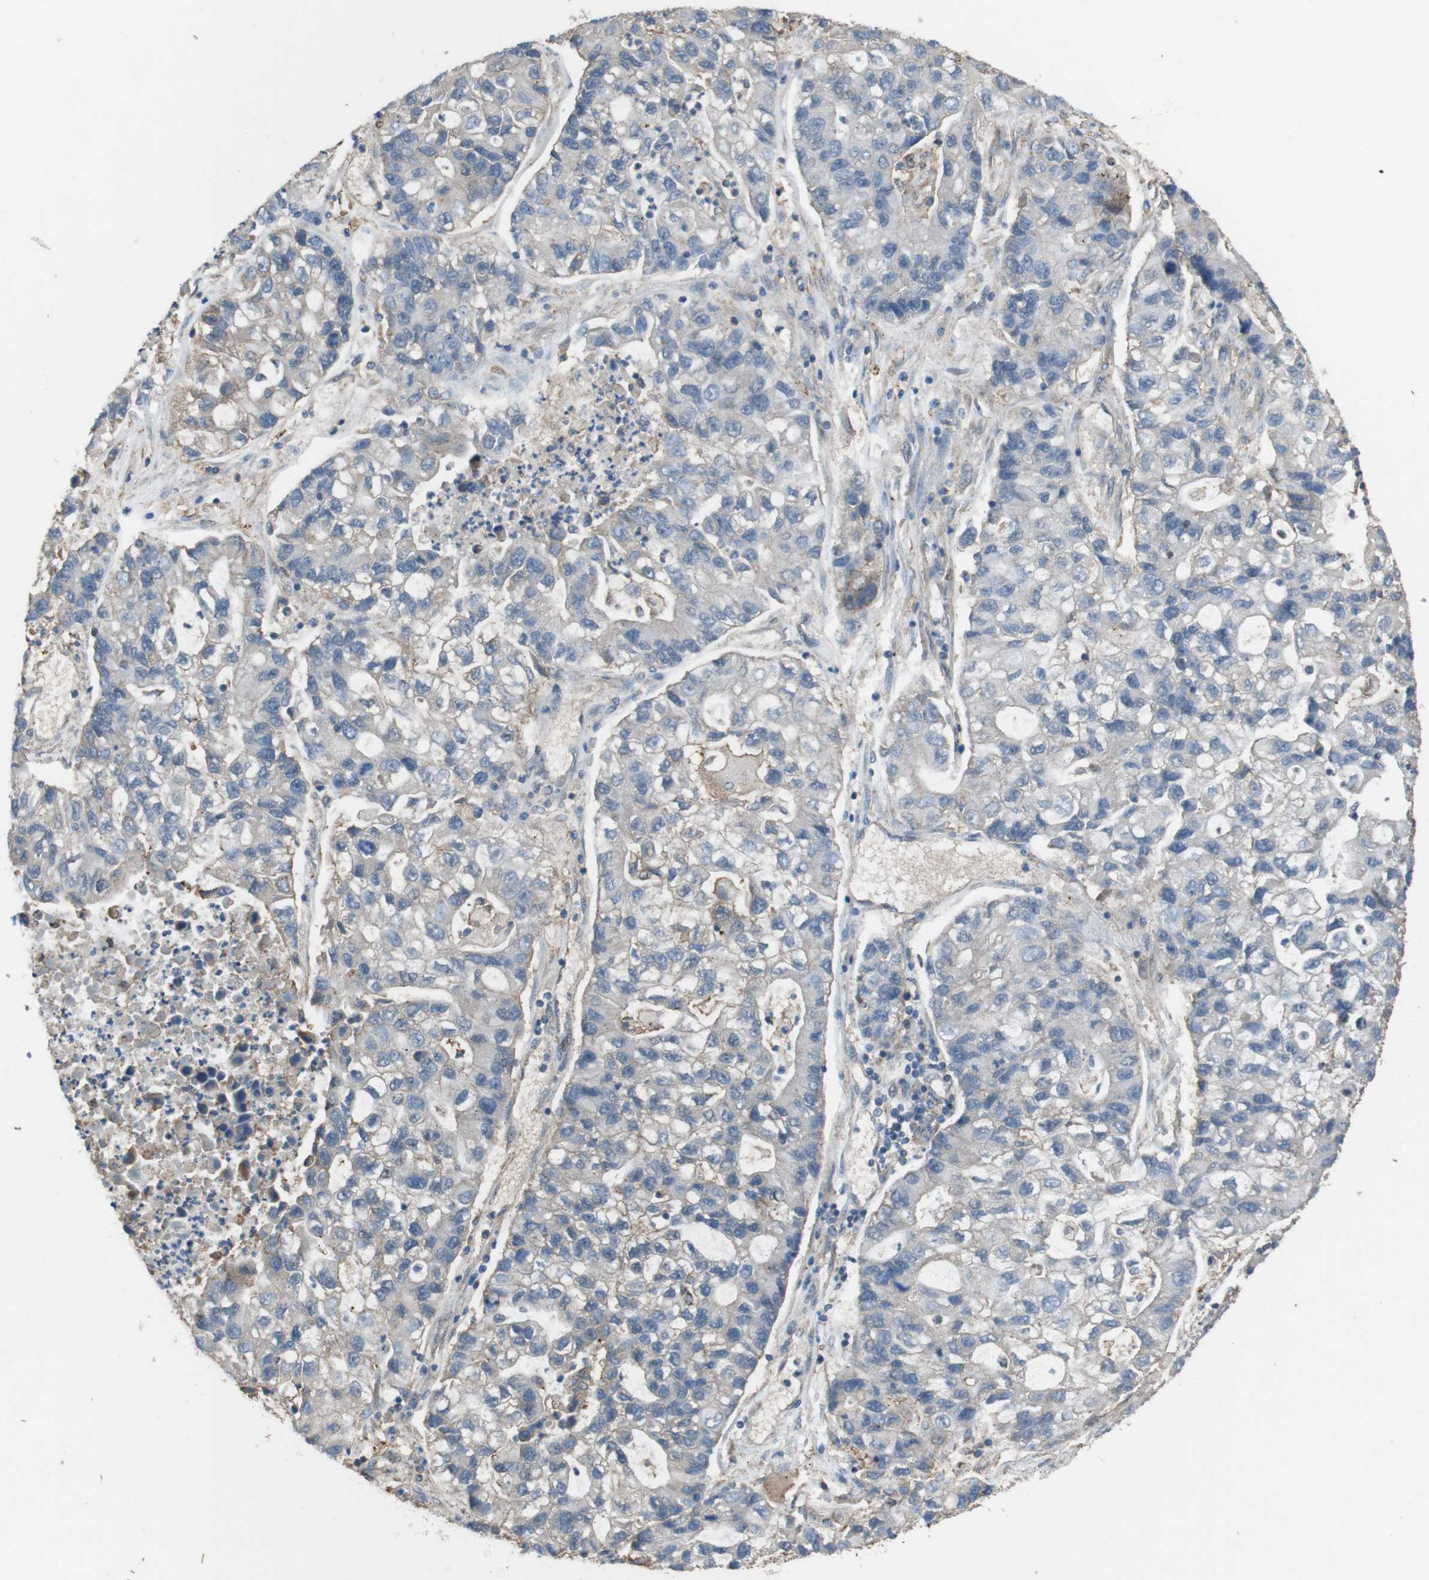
{"staining": {"intensity": "negative", "quantity": "none", "location": "none"}, "tissue": "lung cancer", "cell_type": "Tumor cells", "image_type": "cancer", "snomed": [{"axis": "morphology", "description": "Adenocarcinoma, NOS"}, {"axis": "topography", "description": "Lung"}], "caption": "The image shows no significant positivity in tumor cells of adenocarcinoma (lung).", "gene": "ATP2B1", "patient": {"sex": "female", "age": 51}}